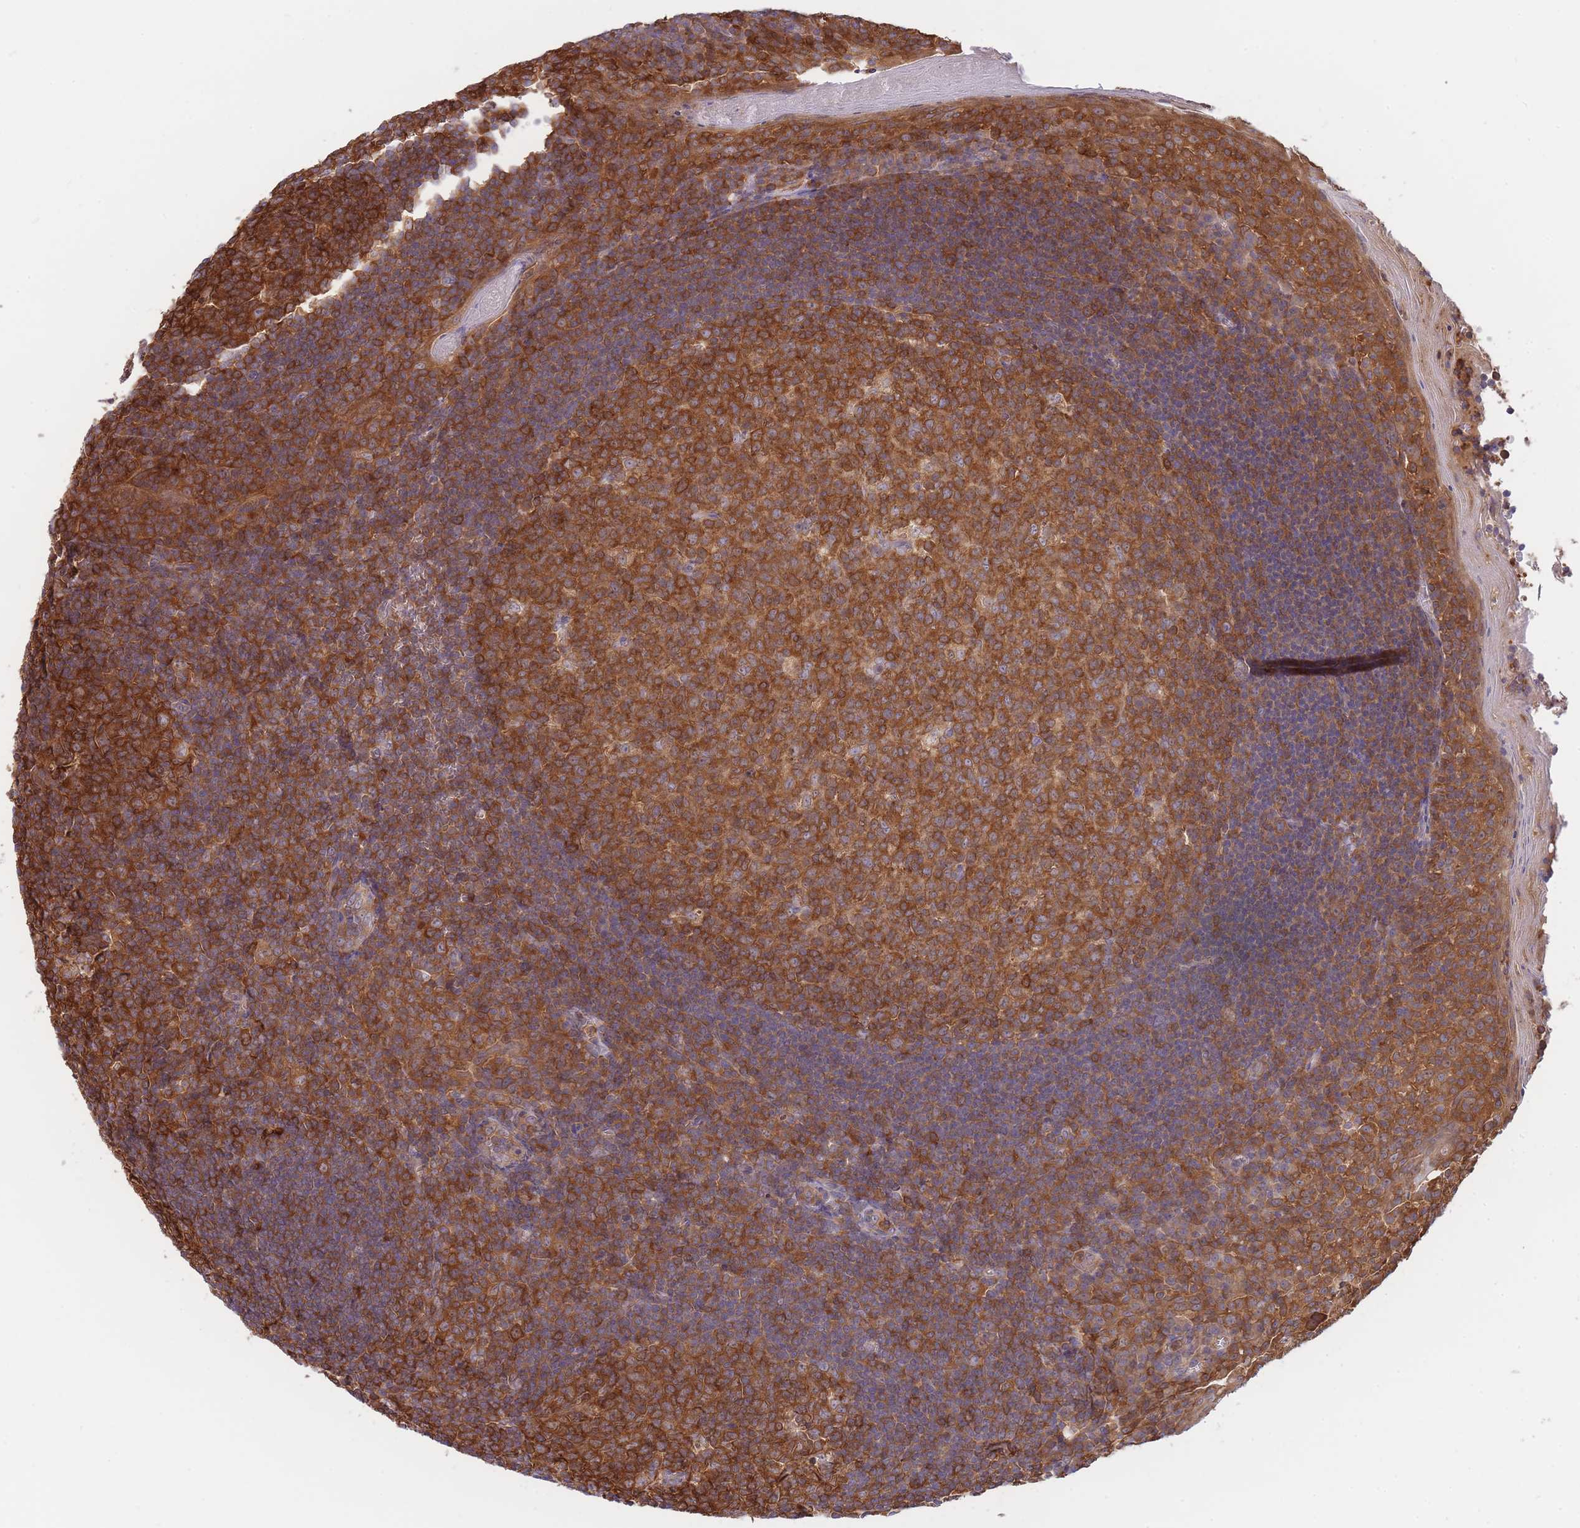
{"staining": {"intensity": "strong", "quantity": ">75%", "location": "cytoplasmic/membranous"}, "tissue": "tonsil", "cell_type": "Germinal center cells", "image_type": "normal", "snomed": [{"axis": "morphology", "description": "Normal tissue, NOS"}, {"axis": "topography", "description": "Tonsil"}], "caption": "IHC (DAB) staining of benign tonsil reveals strong cytoplasmic/membranous protein expression in approximately >75% of germinal center cells.", "gene": "SLC4A9", "patient": {"sex": "male", "age": 27}}